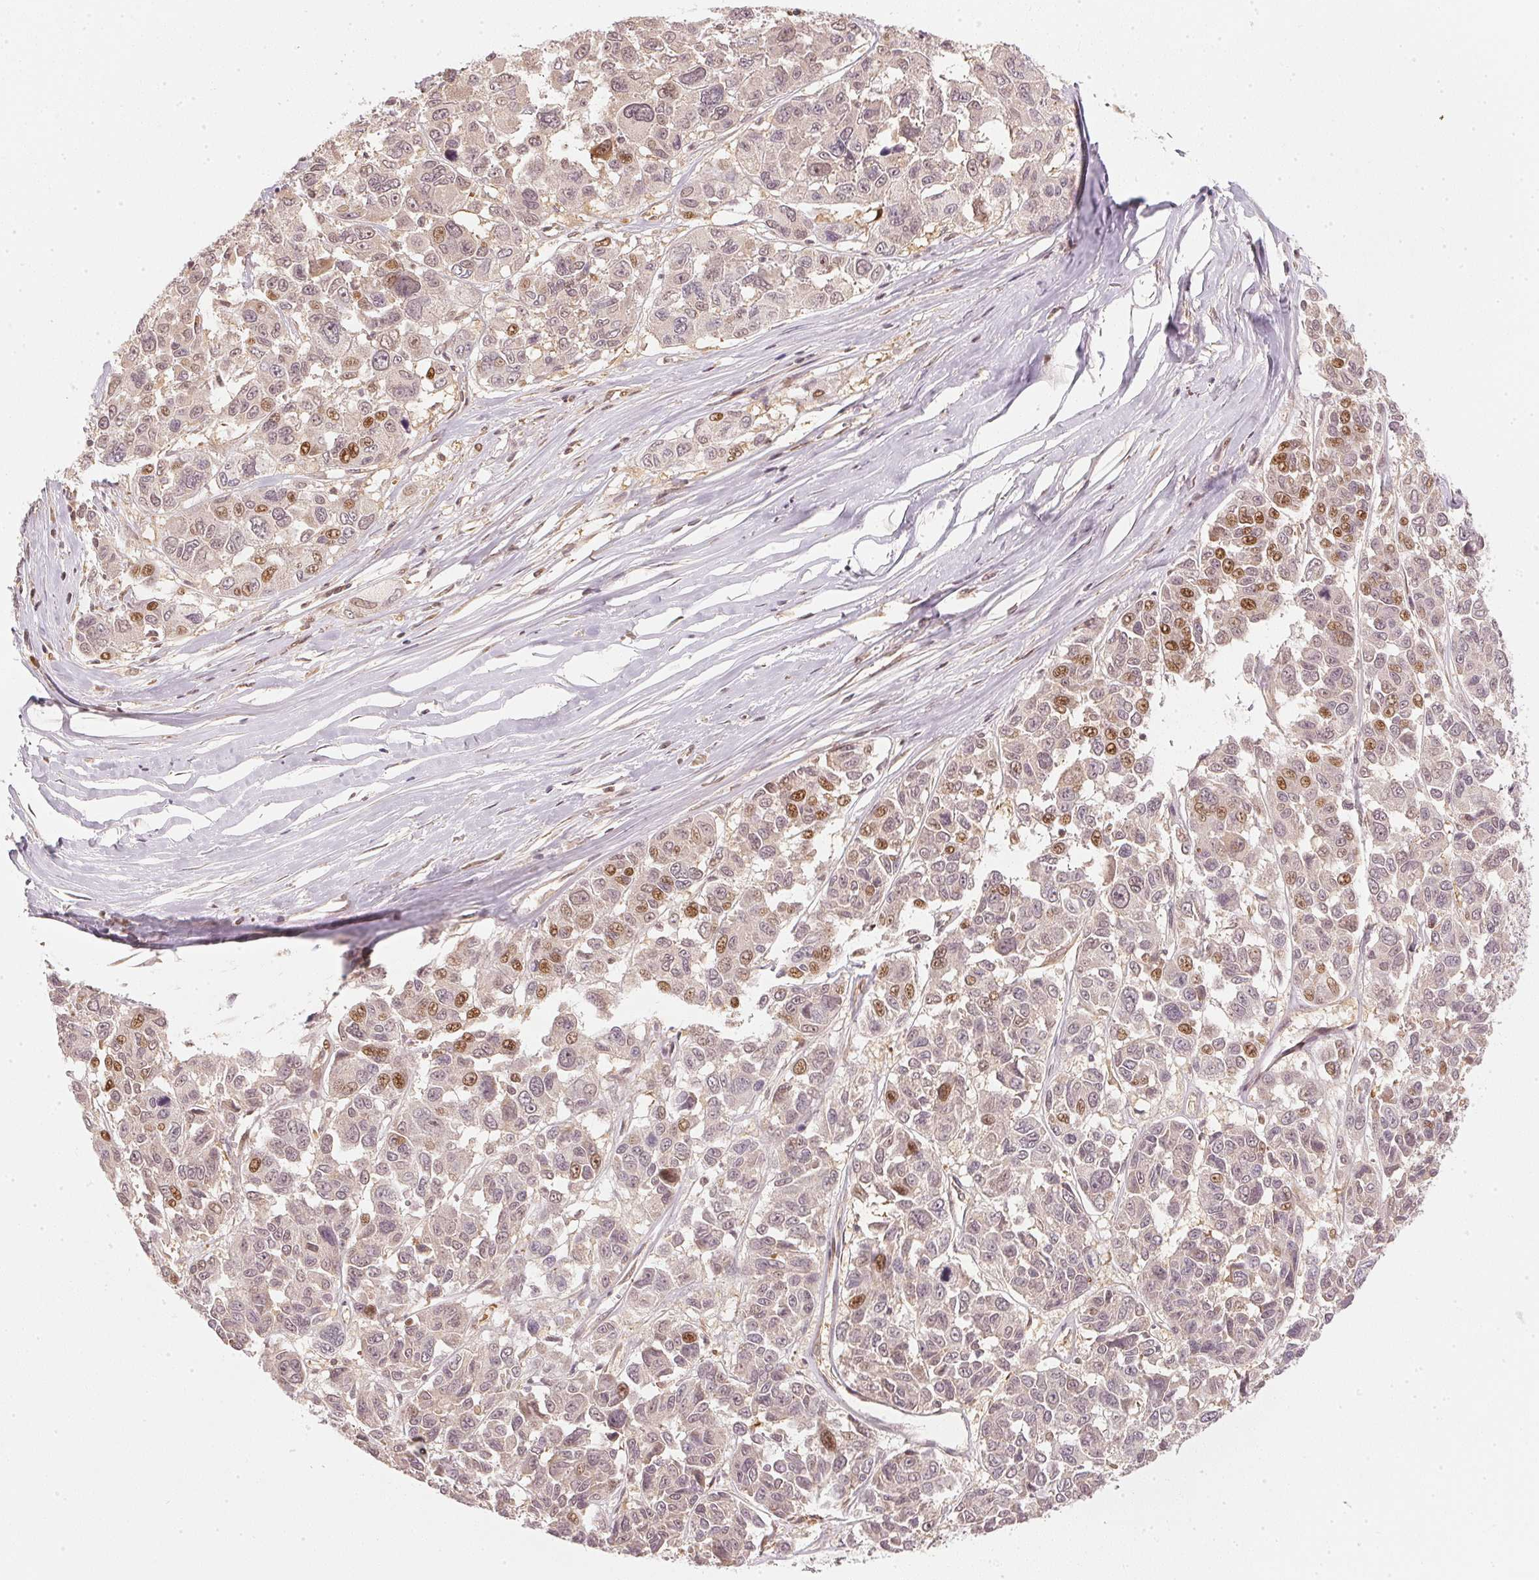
{"staining": {"intensity": "moderate", "quantity": "<25%", "location": "nuclear"}, "tissue": "melanoma", "cell_type": "Tumor cells", "image_type": "cancer", "snomed": [{"axis": "morphology", "description": "Malignant melanoma, NOS"}, {"axis": "topography", "description": "Skin"}], "caption": "Melanoma was stained to show a protein in brown. There is low levels of moderate nuclear positivity in approximately <25% of tumor cells.", "gene": "UBE2L3", "patient": {"sex": "female", "age": 66}}